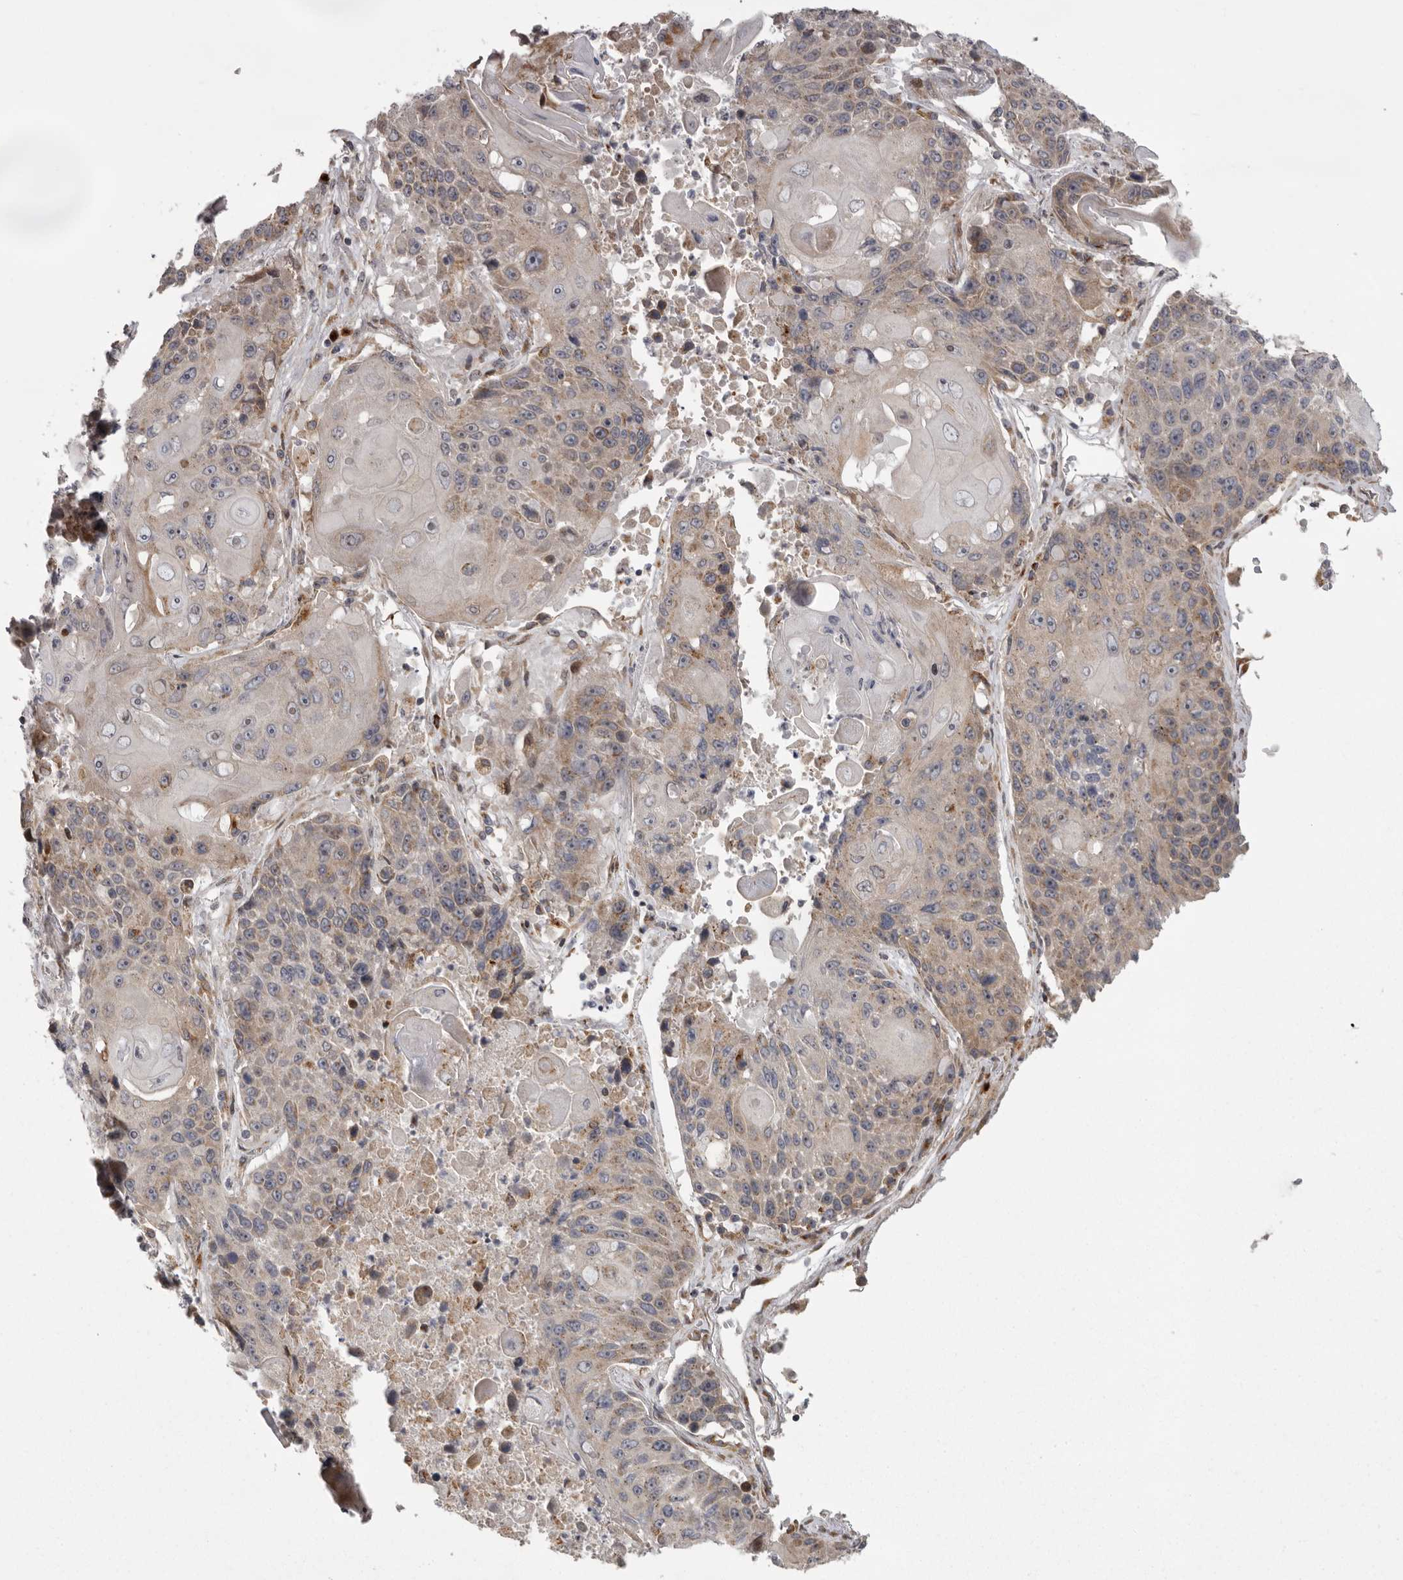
{"staining": {"intensity": "weak", "quantity": ">75%", "location": "cytoplasmic/membranous"}, "tissue": "lung cancer", "cell_type": "Tumor cells", "image_type": "cancer", "snomed": [{"axis": "morphology", "description": "Squamous cell carcinoma, NOS"}, {"axis": "topography", "description": "Lung"}], "caption": "Lung squamous cell carcinoma was stained to show a protein in brown. There is low levels of weak cytoplasmic/membranous staining in about >75% of tumor cells.", "gene": "WDR47", "patient": {"sex": "male", "age": 61}}